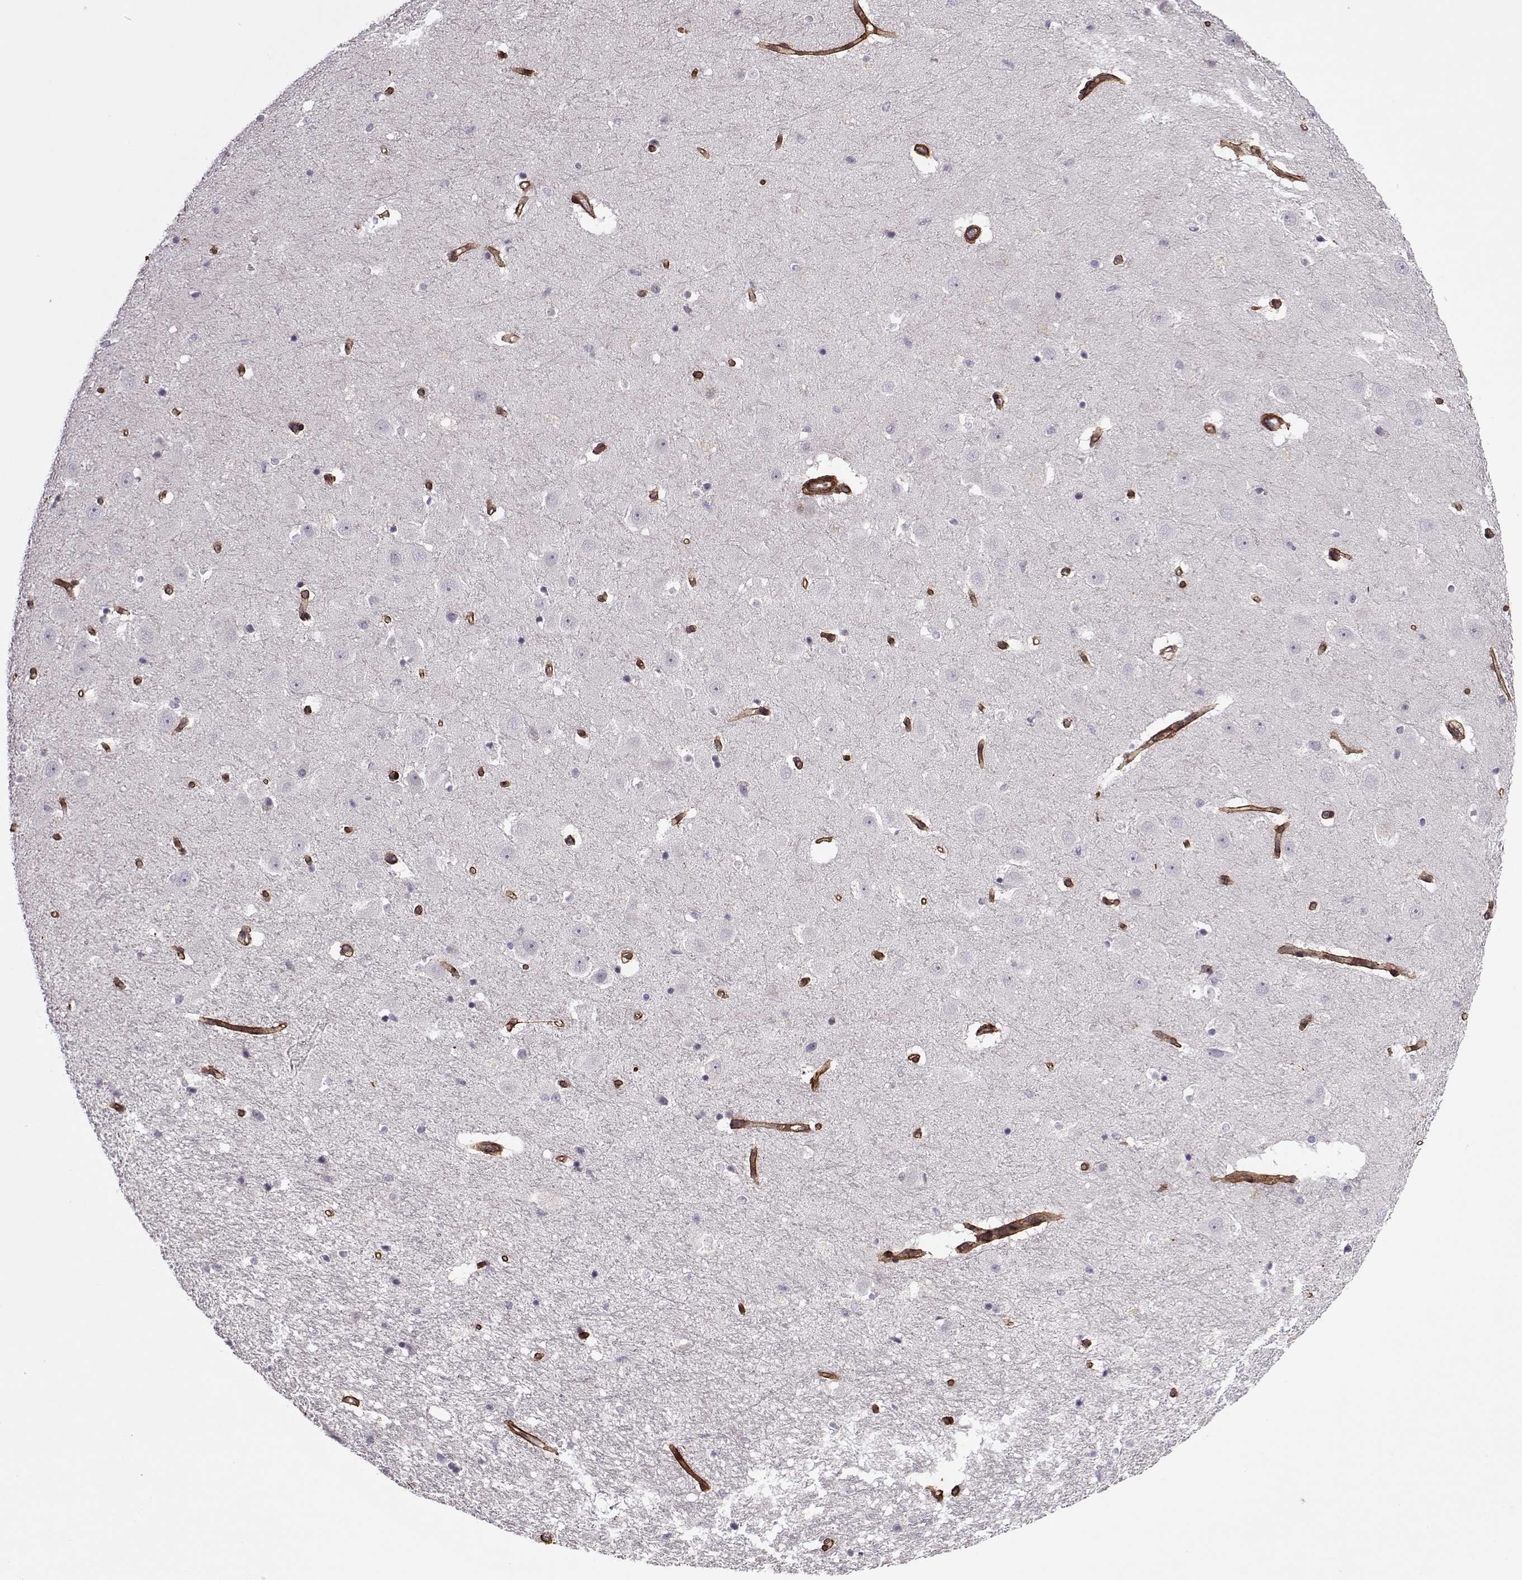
{"staining": {"intensity": "negative", "quantity": "none", "location": "none"}, "tissue": "hippocampus", "cell_type": "Glial cells", "image_type": "normal", "snomed": [{"axis": "morphology", "description": "Normal tissue, NOS"}, {"axis": "topography", "description": "Hippocampus"}], "caption": "Normal hippocampus was stained to show a protein in brown. There is no significant staining in glial cells. (IHC, brightfield microscopy, high magnification).", "gene": "LAMB2", "patient": {"sex": "male", "age": 44}}